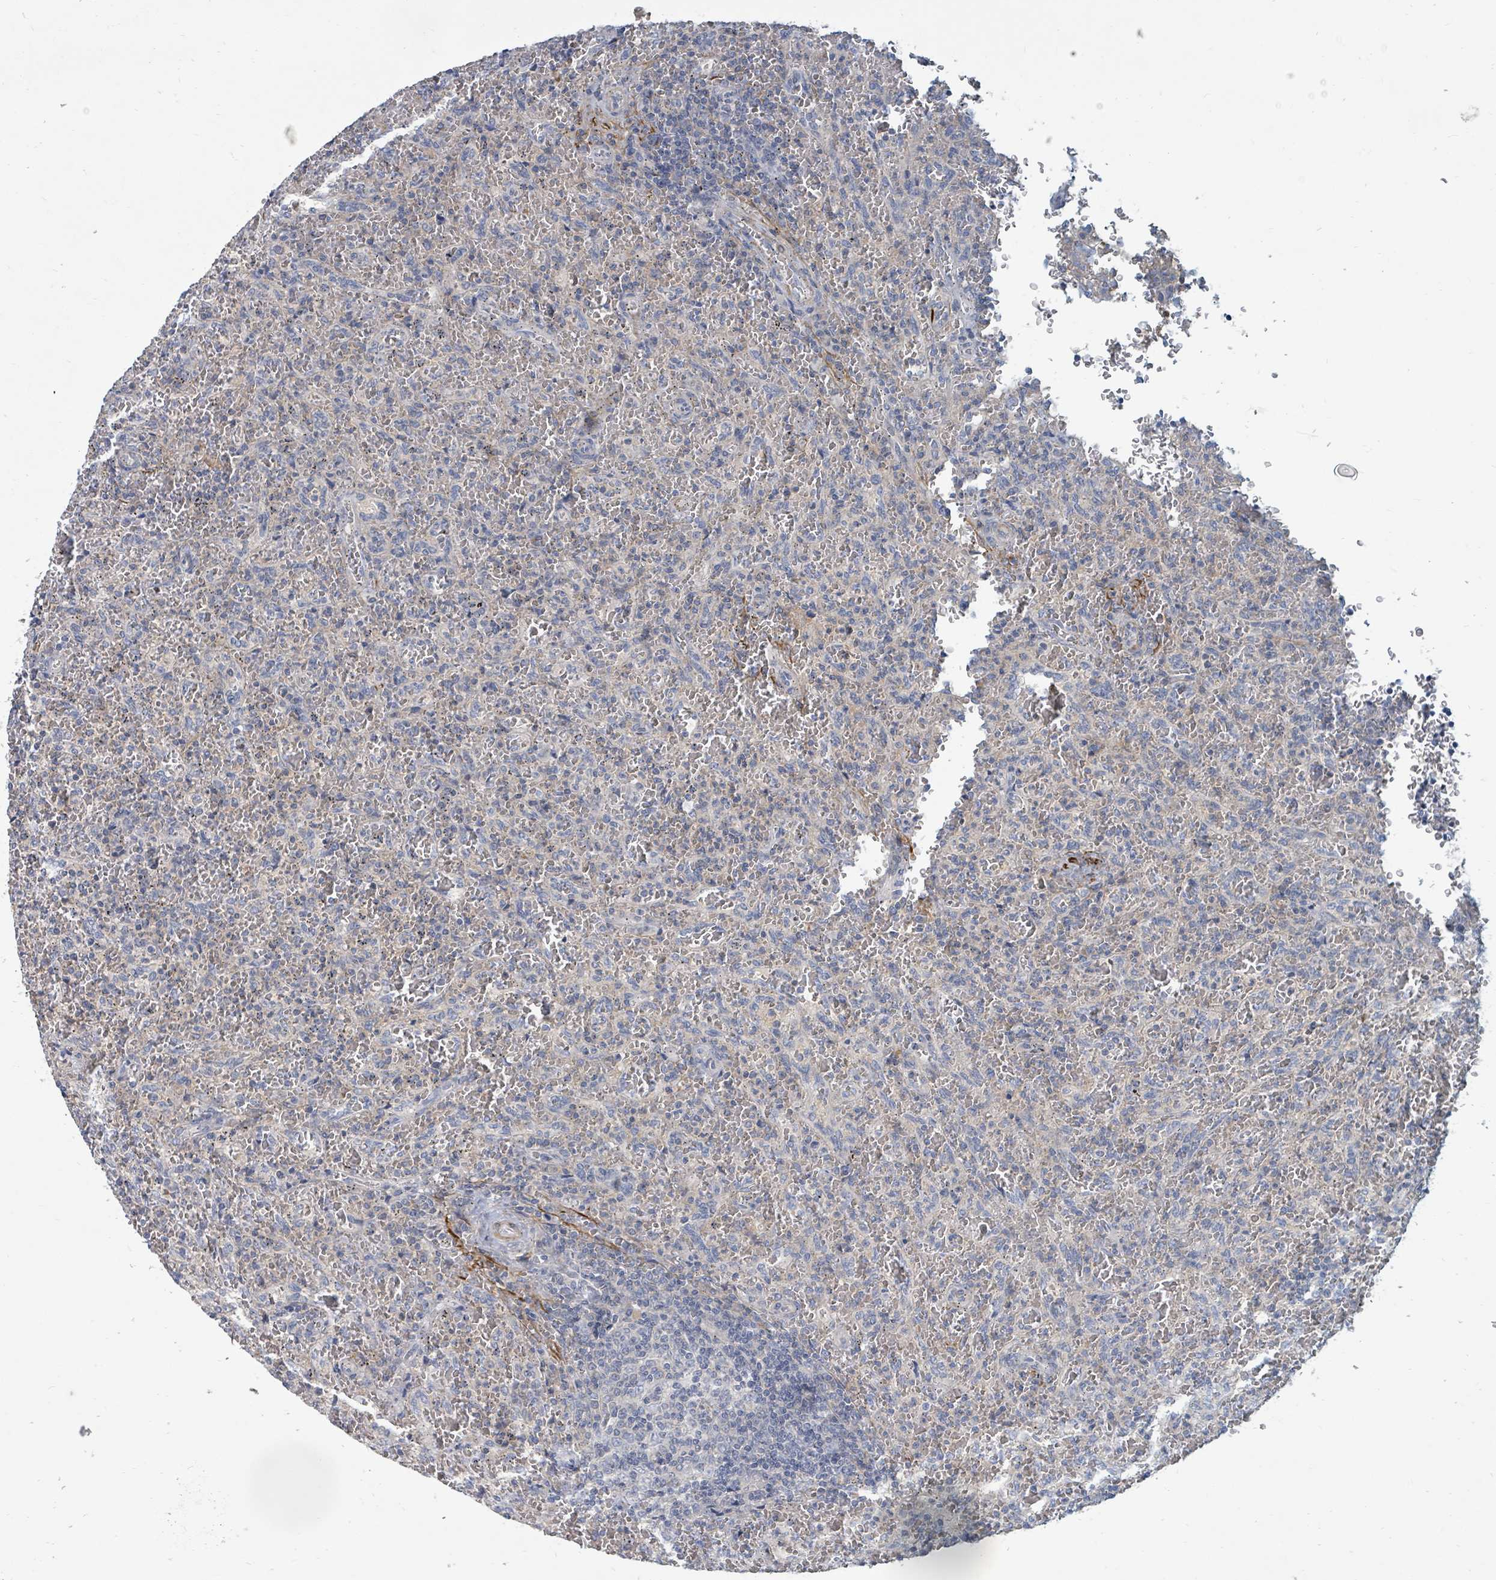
{"staining": {"intensity": "negative", "quantity": "none", "location": "none"}, "tissue": "lymphoma", "cell_type": "Tumor cells", "image_type": "cancer", "snomed": [{"axis": "morphology", "description": "Malignant lymphoma, non-Hodgkin's type, Low grade"}, {"axis": "topography", "description": "Spleen"}], "caption": "Tumor cells show no significant protein expression in lymphoma.", "gene": "ARGFX", "patient": {"sex": "female", "age": 64}}